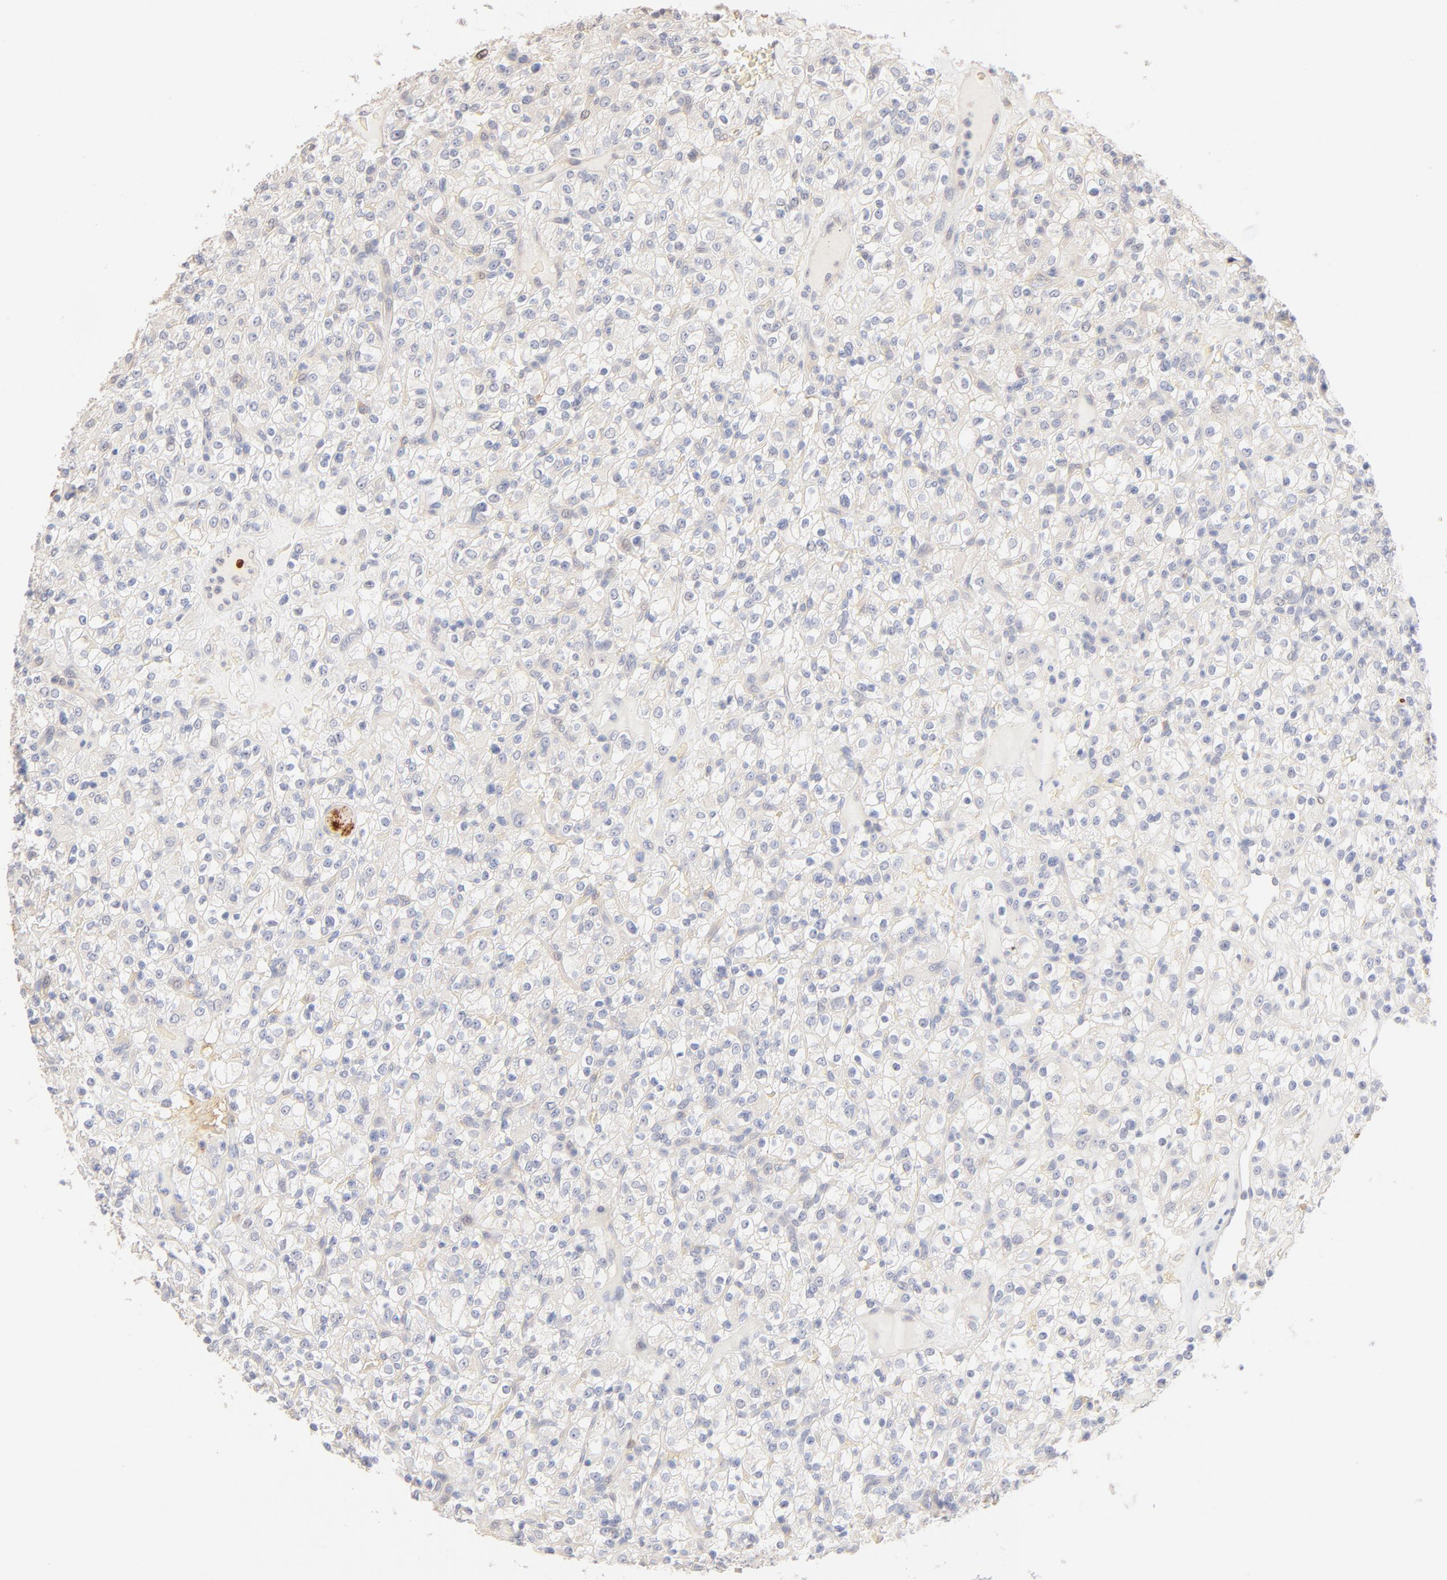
{"staining": {"intensity": "negative", "quantity": "none", "location": "none"}, "tissue": "renal cancer", "cell_type": "Tumor cells", "image_type": "cancer", "snomed": [{"axis": "morphology", "description": "Normal tissue, NOS"}, {"axis": "morphology", "description": "Adenocarcinoma, NOS"}, {"axis": "topography", "description": "Kidney"}], "caption": "An immunohistochemistry (IHC) photomicrograph of renal cancer is shown. There is no staining in tumor cells of renal cancer.", "gene": "SPTB", "patient": {"sex": "female", "age": 72}}